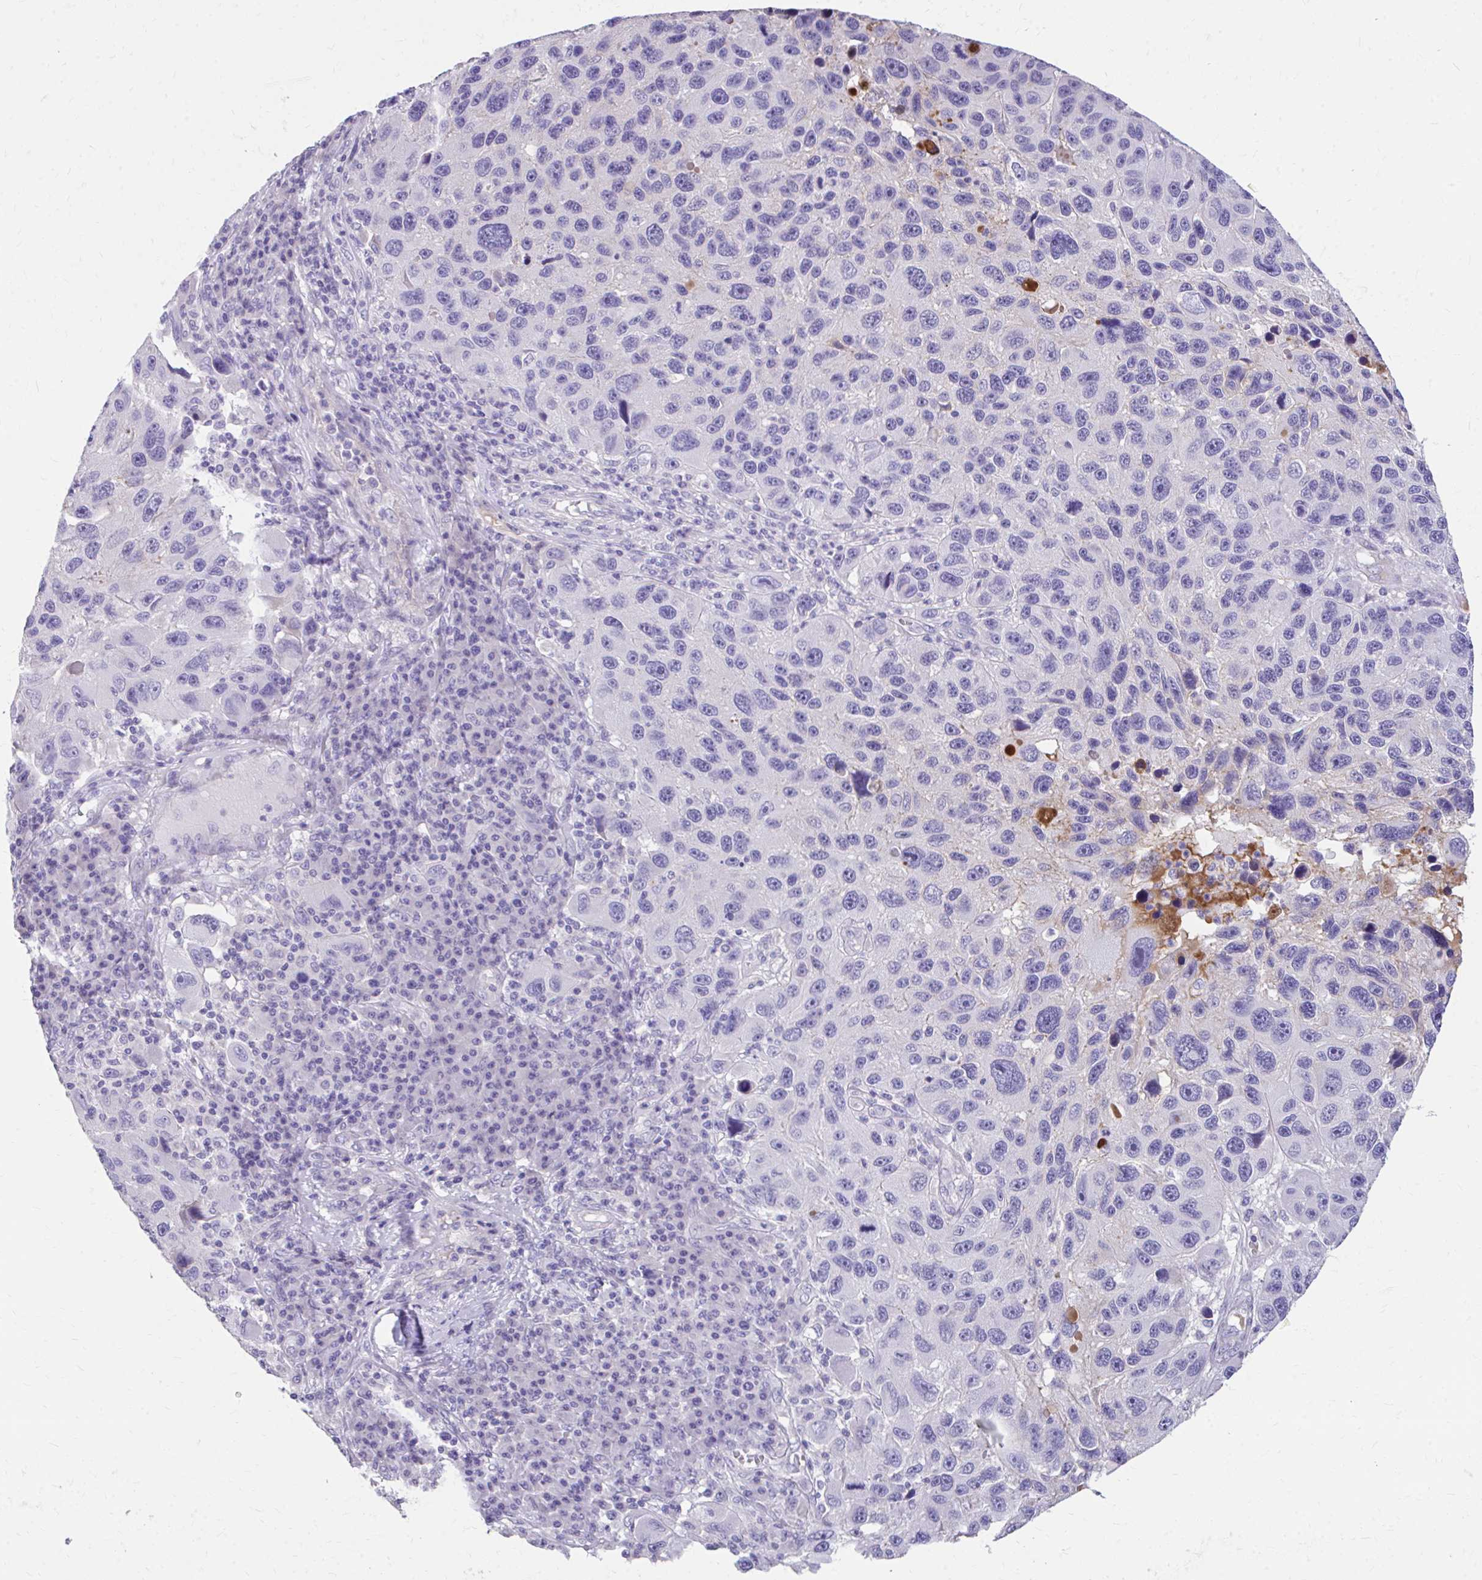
{"staining": {"intensity": "negative", "quantity": "none", "location": "none"}, "tissue": "melanoma", "cell_type": "Tumor cells", "image_type": "cancer", "snomed": [{"axis": "morphology", "description": "Malignant melanoma, NOS"}, {"axis": "topography", "description": "Skin"}], "caption": "Immunohistochemistry (IHC) photomicrograph of neoplastic tissue: human malignant melanoma stained with DAB (3,3'-diaminobenzidine) displays no significant protein expression in tumor cells.", "gene": "CFH", "patient": {"sex": "male", "age": 53}}